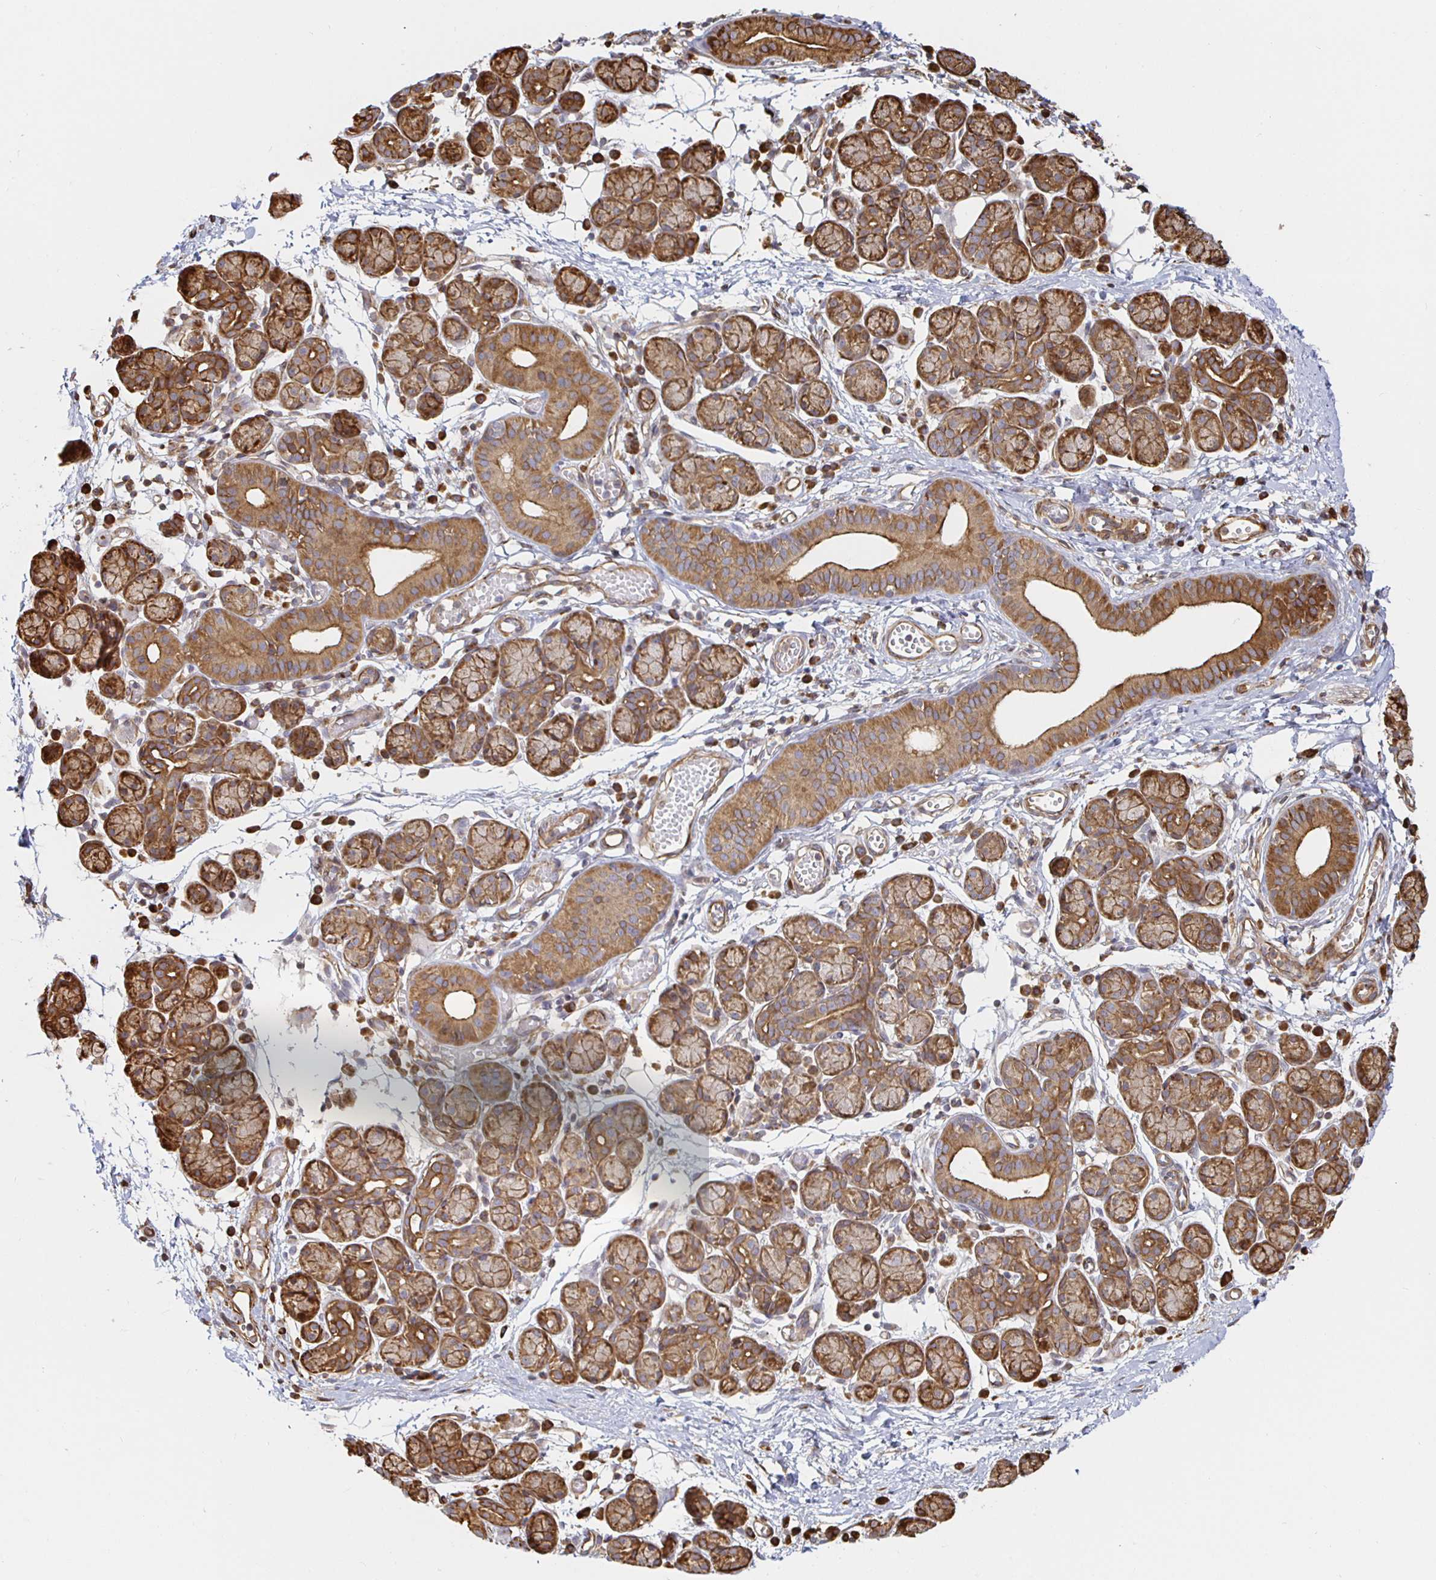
{"staining": {"intensity": "moderate", "quantity": ">75%", "location": "cytoplasmic/membranous"}, "tissue": "salivary gland", "cell_type": "Glandular cells", "image_type": "normal", "snomed": [{"axis": "morphology", "description": "Normal tissue, NOS"}, {"axis": "morphology", "description": "Inflammation, NOS"}, {"axis": "topography", "description": "Lymph node"}, {"axis": "topography", "description": "Salivary gland"}], "caption": "Unremarkable salivary gland reveals moderate cytoplasmic/membranous positivity in about >75% of glandular cells (DAB IHC, brown staining for protein, blue staining for nuclei)..", "gene": "STRAP", "patient": {"sex": "male", "age": 3}}